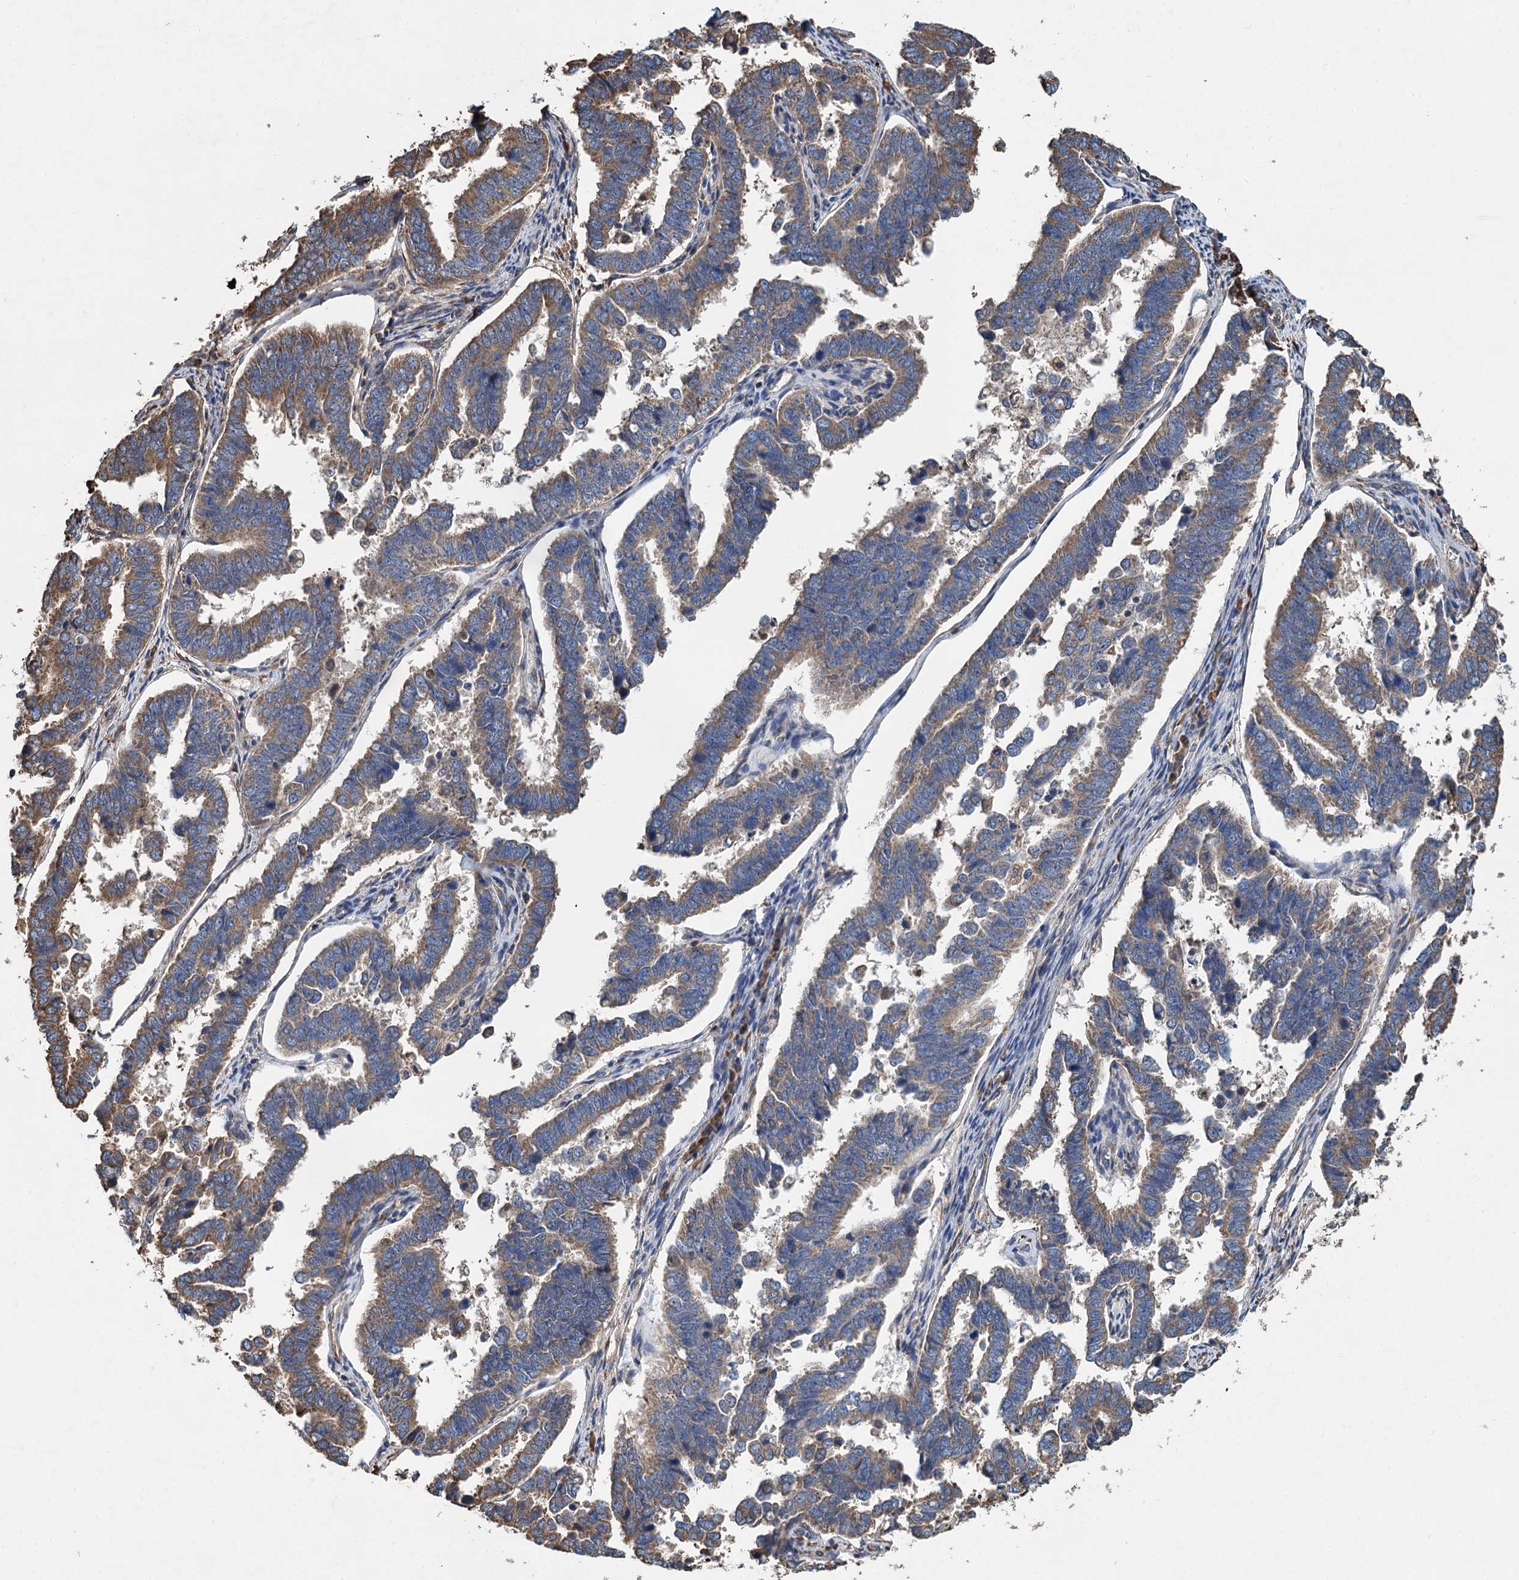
{"staining": {"intensity": "moderate", "quantity": ">75%", "location": "cytoplasmic/membranous"}, "tissue": "endometrial cancer", "cell_type": "Tumor cells", "image_type": "cancer", "snomed": [{"axis": "morphology", "description": "Adenocarcinoma, NOS"}, {"axis": "topography", "description": "Endometrium"}], "caption": "The micrograph reveals a brown stain indicating the presence of a protein in the cytoplasmic/membranous of tumor cells in endometrial adenocarcinoma. The staining was performed using DAB to visualize the protein expression in brown, while the nuclei were stained in blue with hematoxylin (Magnification: 20x).", "gene": "LINS1", "patient": {"sex": "female", "age": 75}}